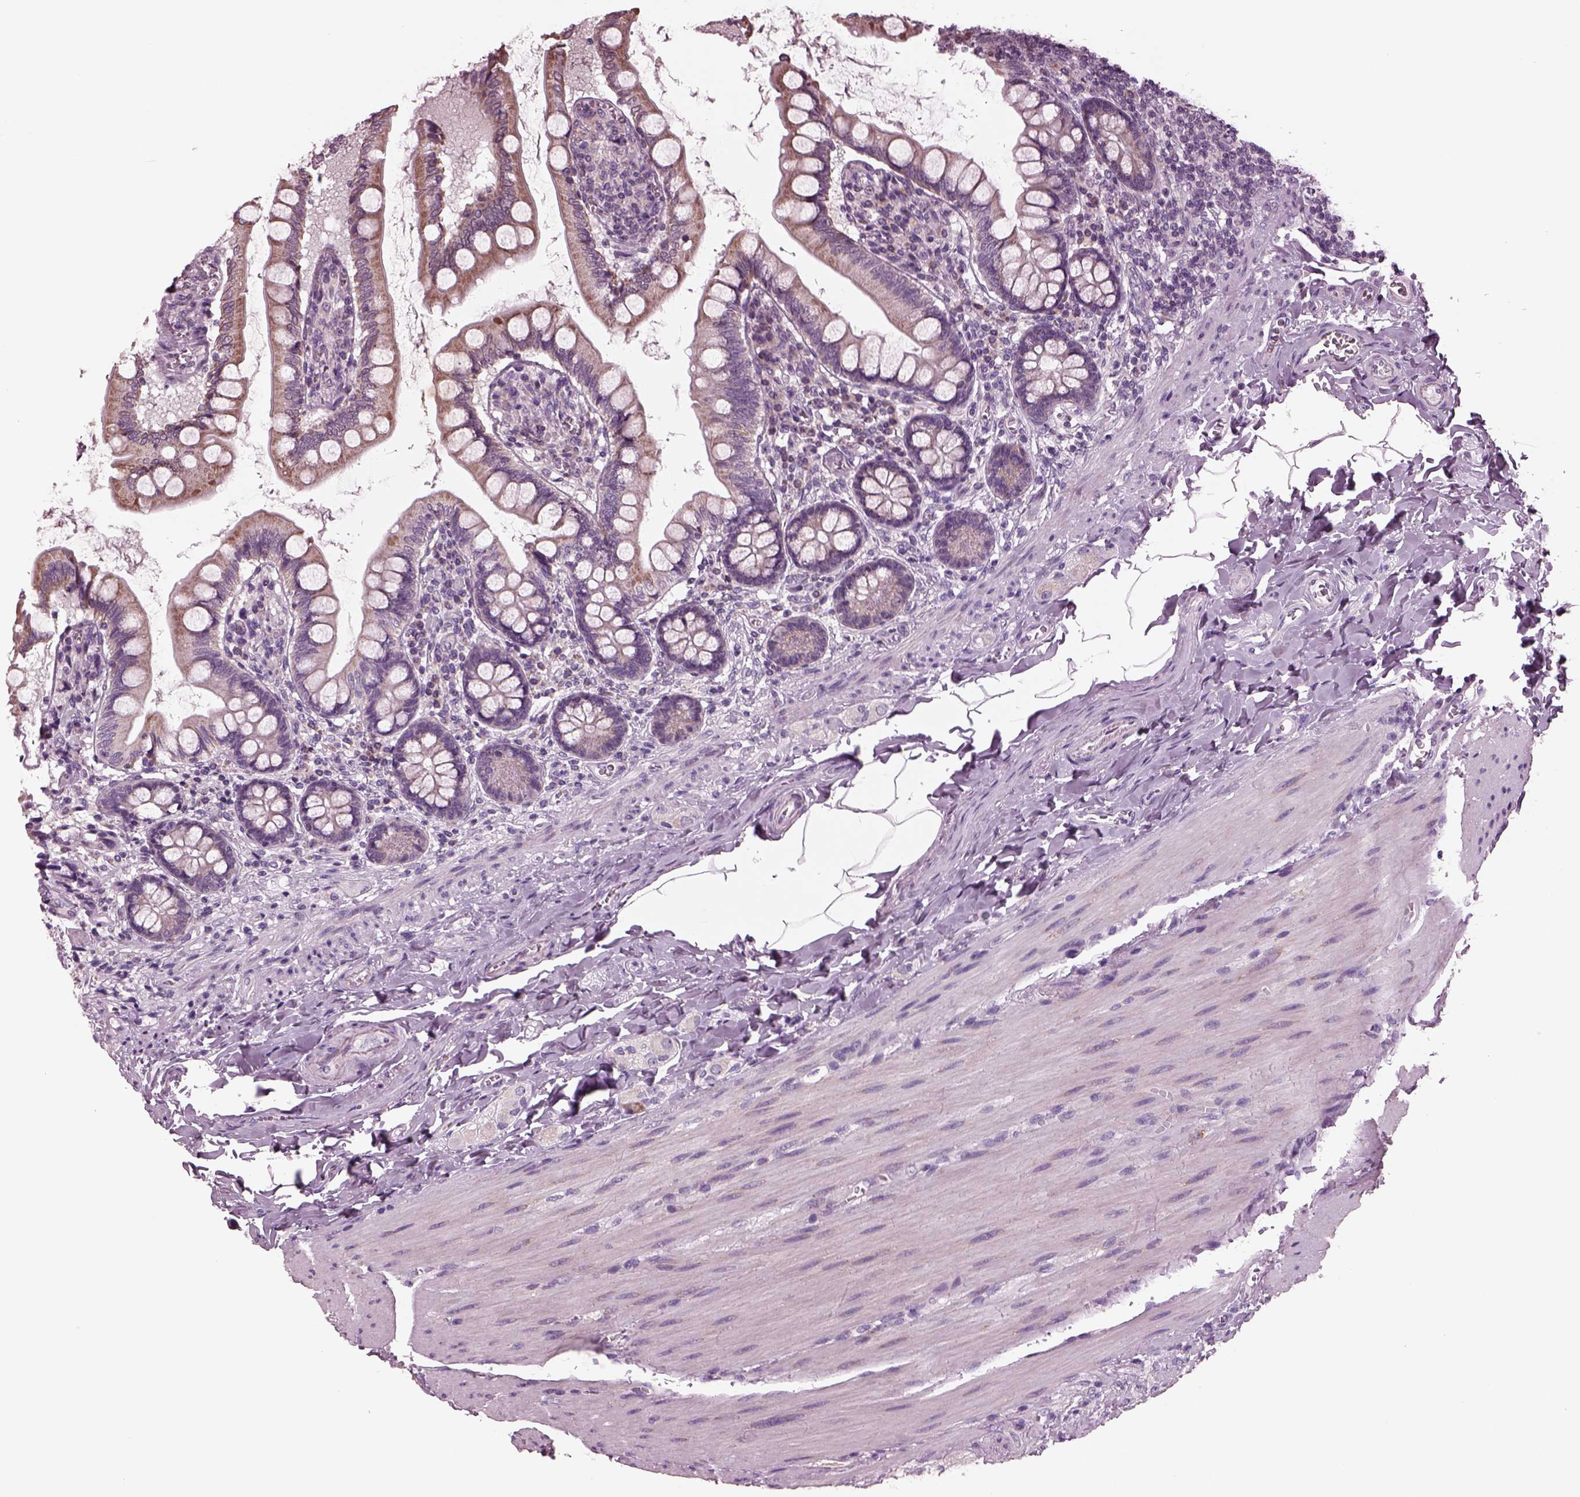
{"staining": {"intensity": "moderate", "quantity": ">75%", "location": "cytoplasmic/membranous"}, "tissue": "small intestine", "cell_type": "Glandular cells", "image_type": "normal", "snomed": [{"axis": "morphology", "description": "Normal tissue, NOS"}, {"axis": "topography", "description": "Small intestine"}], "caption": "A high-resolution photomicrograph shows immunohistochemistry staining of normal small intestine, which exhibits moderate cytoplasmic/membranous staining in about >75% of glandular cells.", "gene": "AP4M1", "patient": {"sex": "female", "age": 56}}